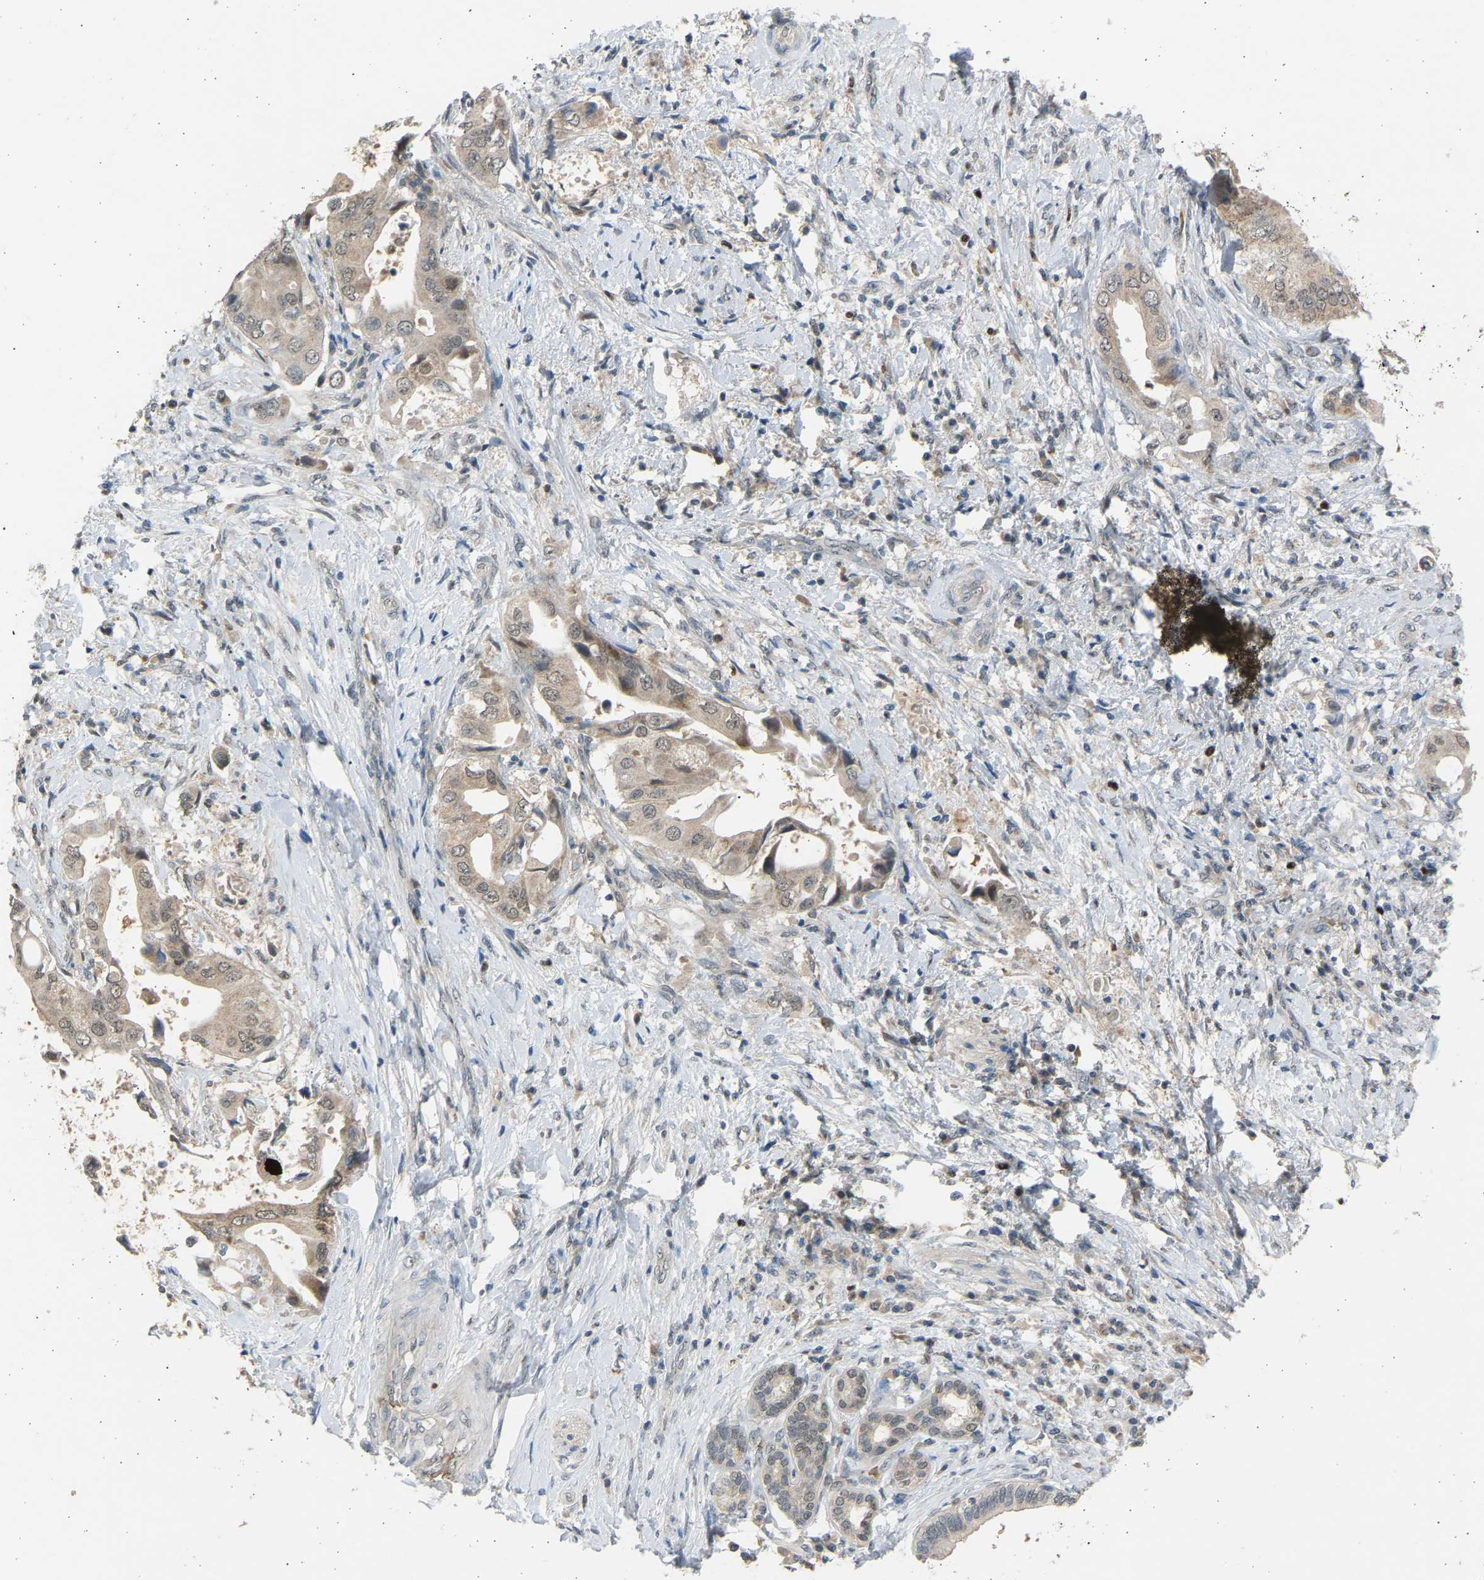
{"staining": {"intensity": "weak", "quantity": "<25%", "location": "cytoplasmic/membranous,nuclear"}, "tissue": "liver cancer", "cell_type": "Tumor cells", "image_type": "cancer", "snomed": [{"axis": "morphology", "description": "Cholangiocarcinoma"}, {"axis": "topography", "description": "Liver"}], "caption": "The photomicrograph shows no significant staining in tumor cells of liver cancer (cholangiocarcinoma).", "gene": "BIRC2", "patient": {"sex": "male", "age": 58}}